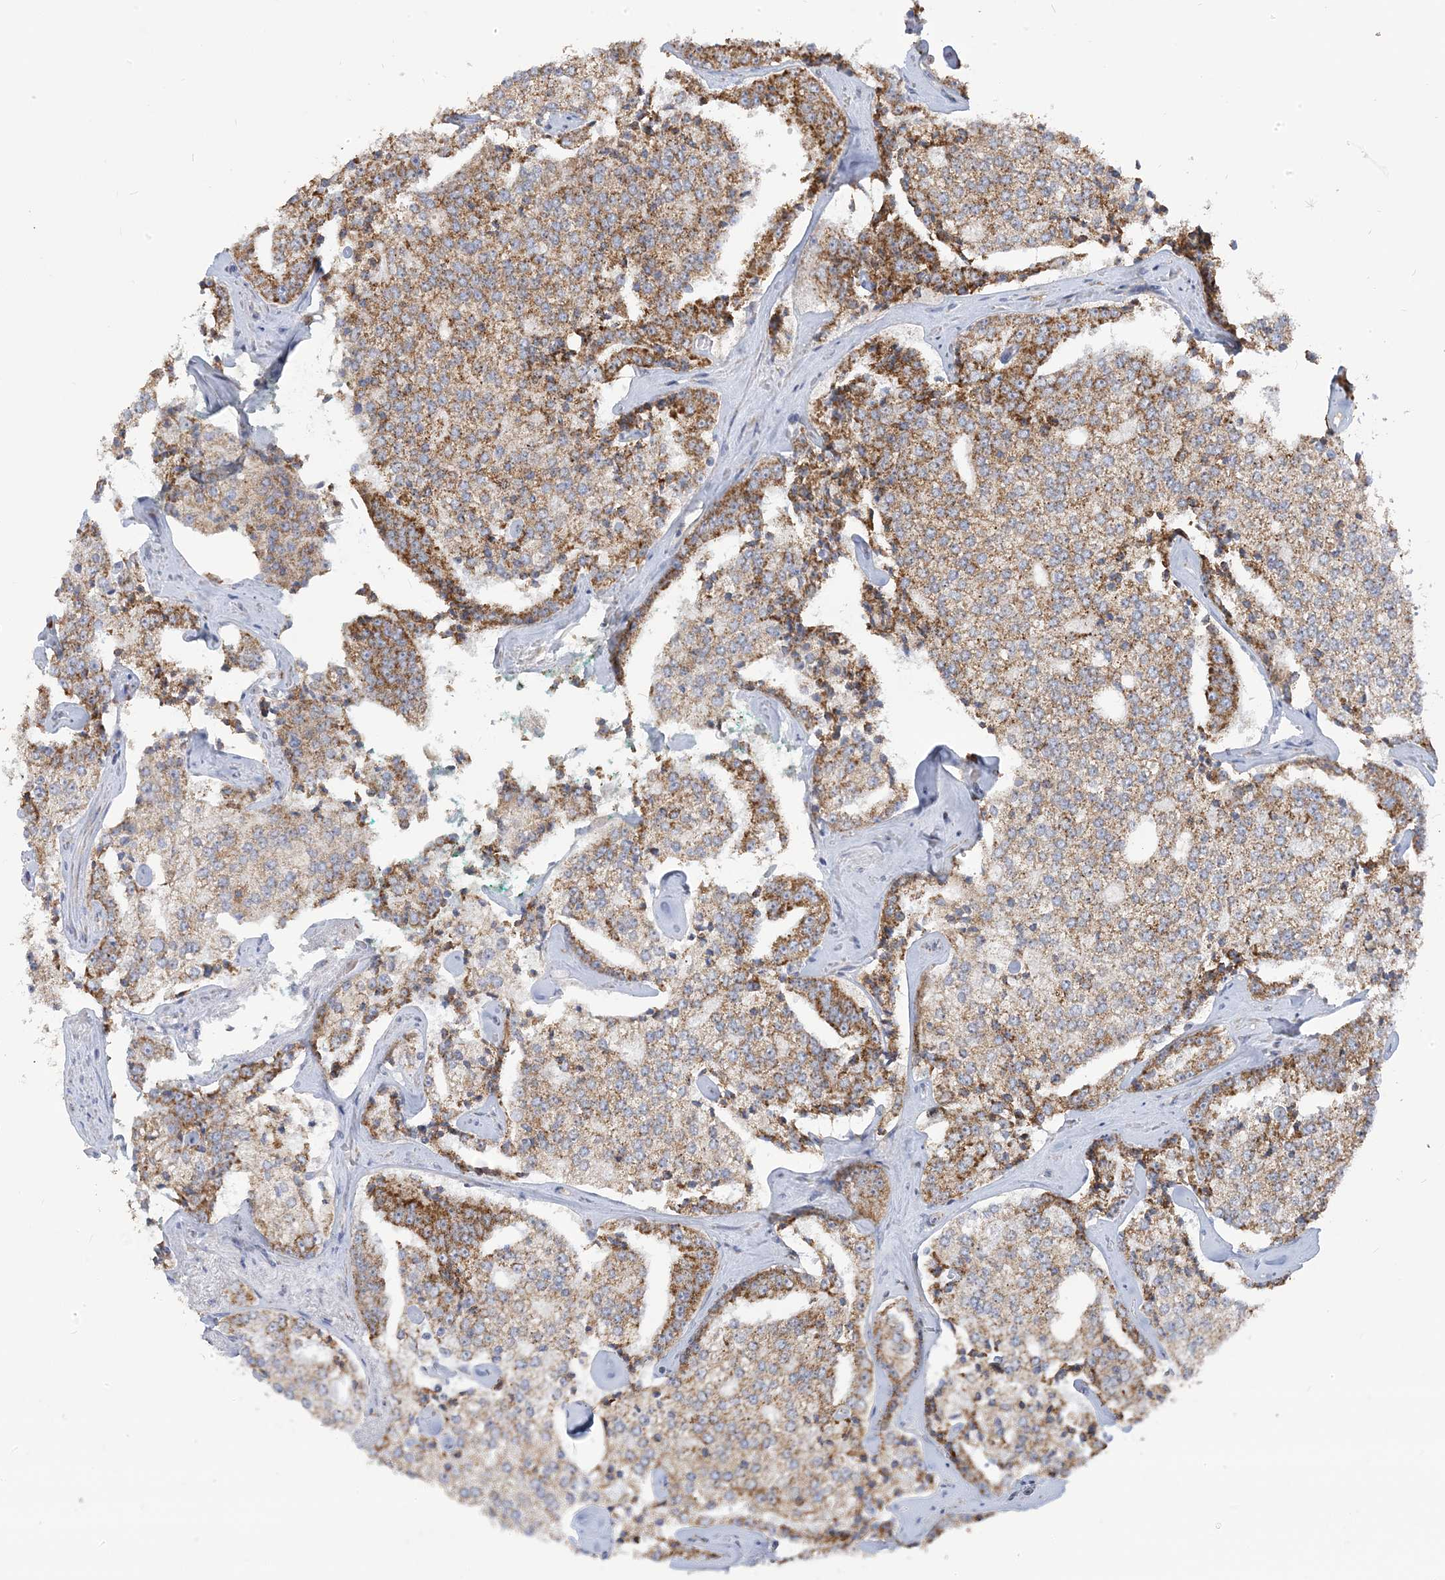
{"staining": {"intensity": "moderate", "quantity": ">75%", "location": "cytoplasmic/membranous"}, "tissue": "prostate cancer", "cell_type": "Tumor cells", "image_type": "cancer", "snomed": [{"axis": "morphology", "description": "Adenocarcinoma, High grade"}, {"axis": "topography", "description": "Prostate"}], "caption": "Immunohistochemistry of prostate cancer displays medium levels of moderate cytoplasmic/membranous staining in approximately >75% of tumor cells.", "gene": "PCCB", "patient": {"sex": "male", "age": 71}}